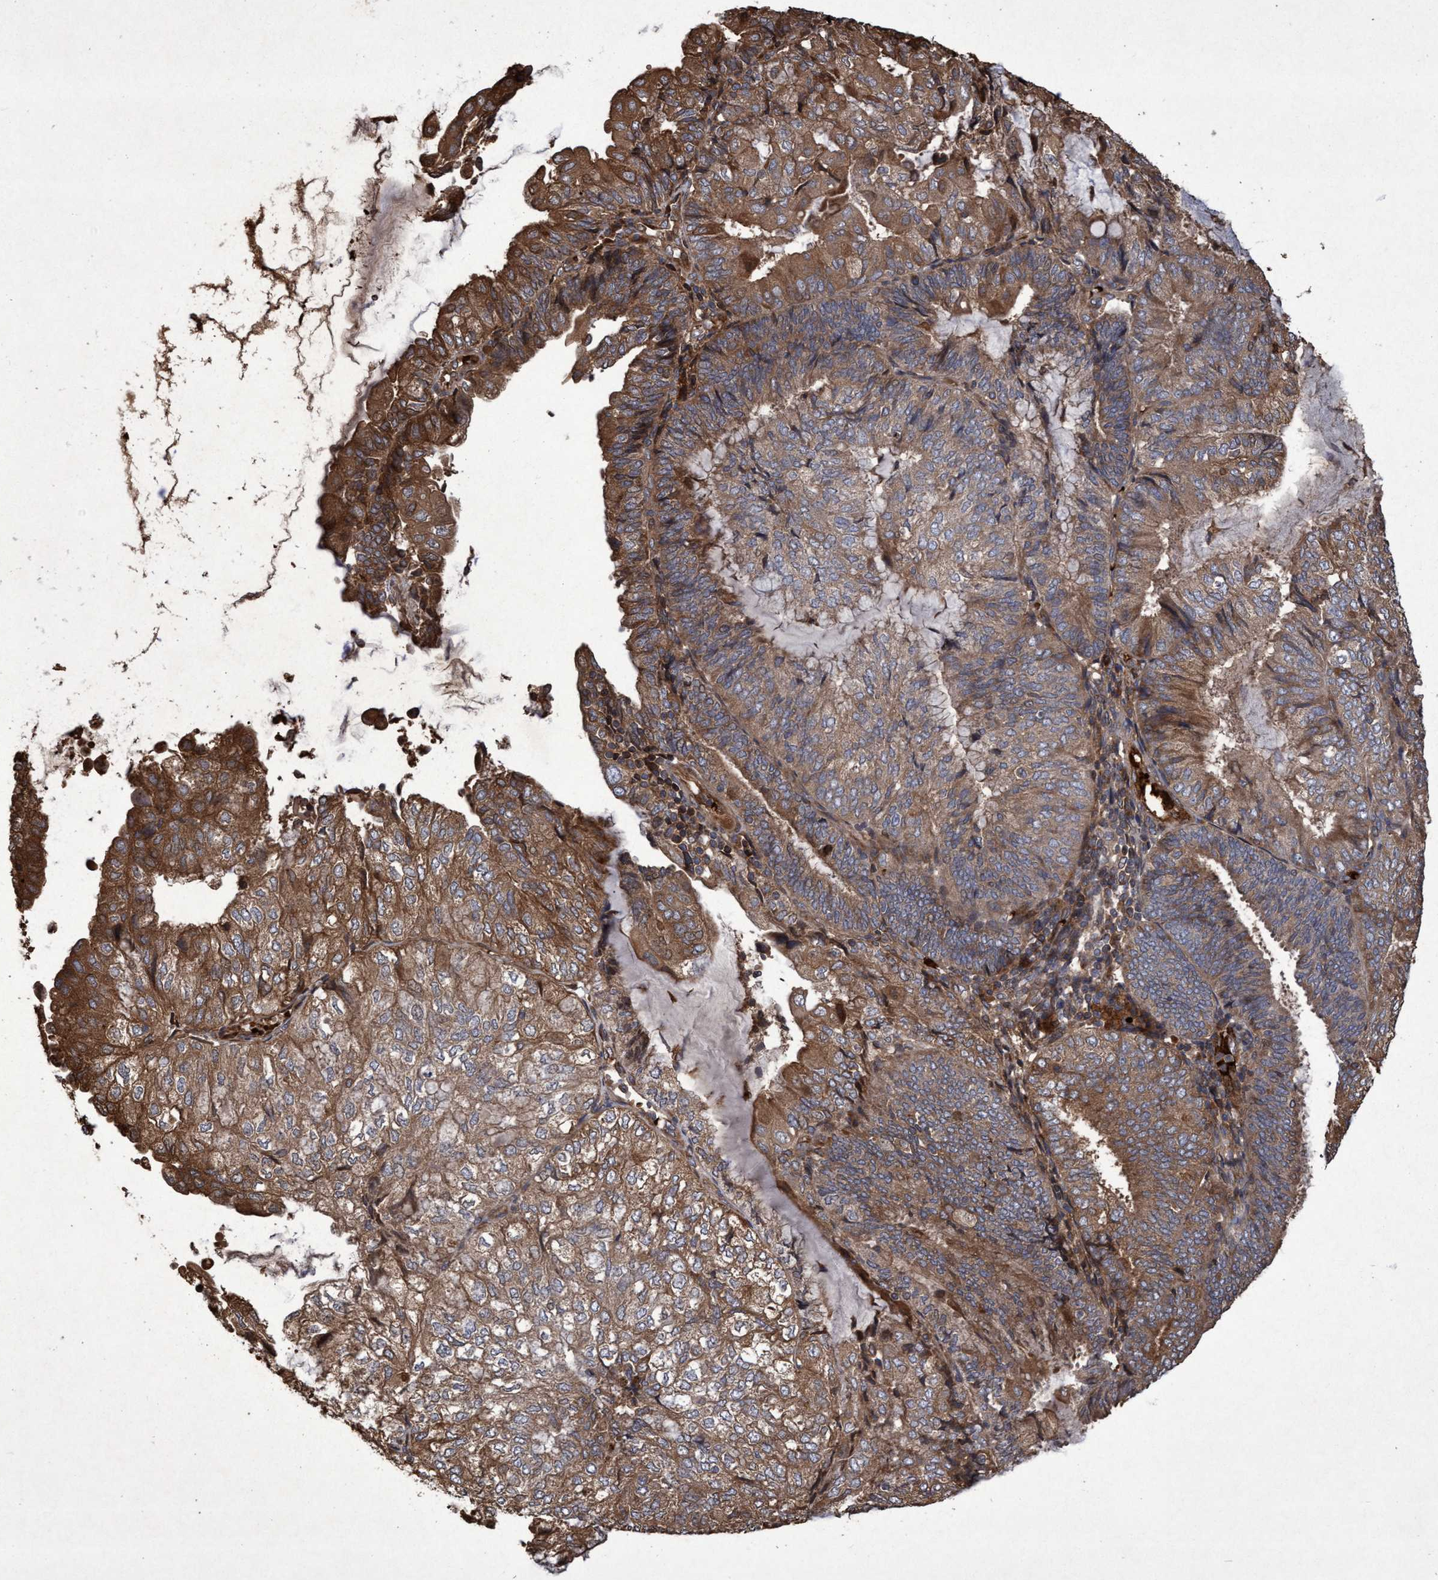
{"staining": {"intensity": "moderate", "quantity": ">75%", "location": "cytoplasmic/membranous"}, "tissue": "endometrial cancer", "cell_type": "Tumor cells", "image_type": "cancer", "snomed": [{"axis": "morphology", "description": "Adenocarcinoma, NOS"}, {"axis": "topography", "description": "Endometrium"}], "caption": "Immunohistochemical staining of human adenocarcinoma (endometrial) exhibits medium levels of moderate cytoplasmic/membranous staining in about >75% of tumor cells.", "gene": "CHMP6", "patient": {"sex": "female", "age": 81}}